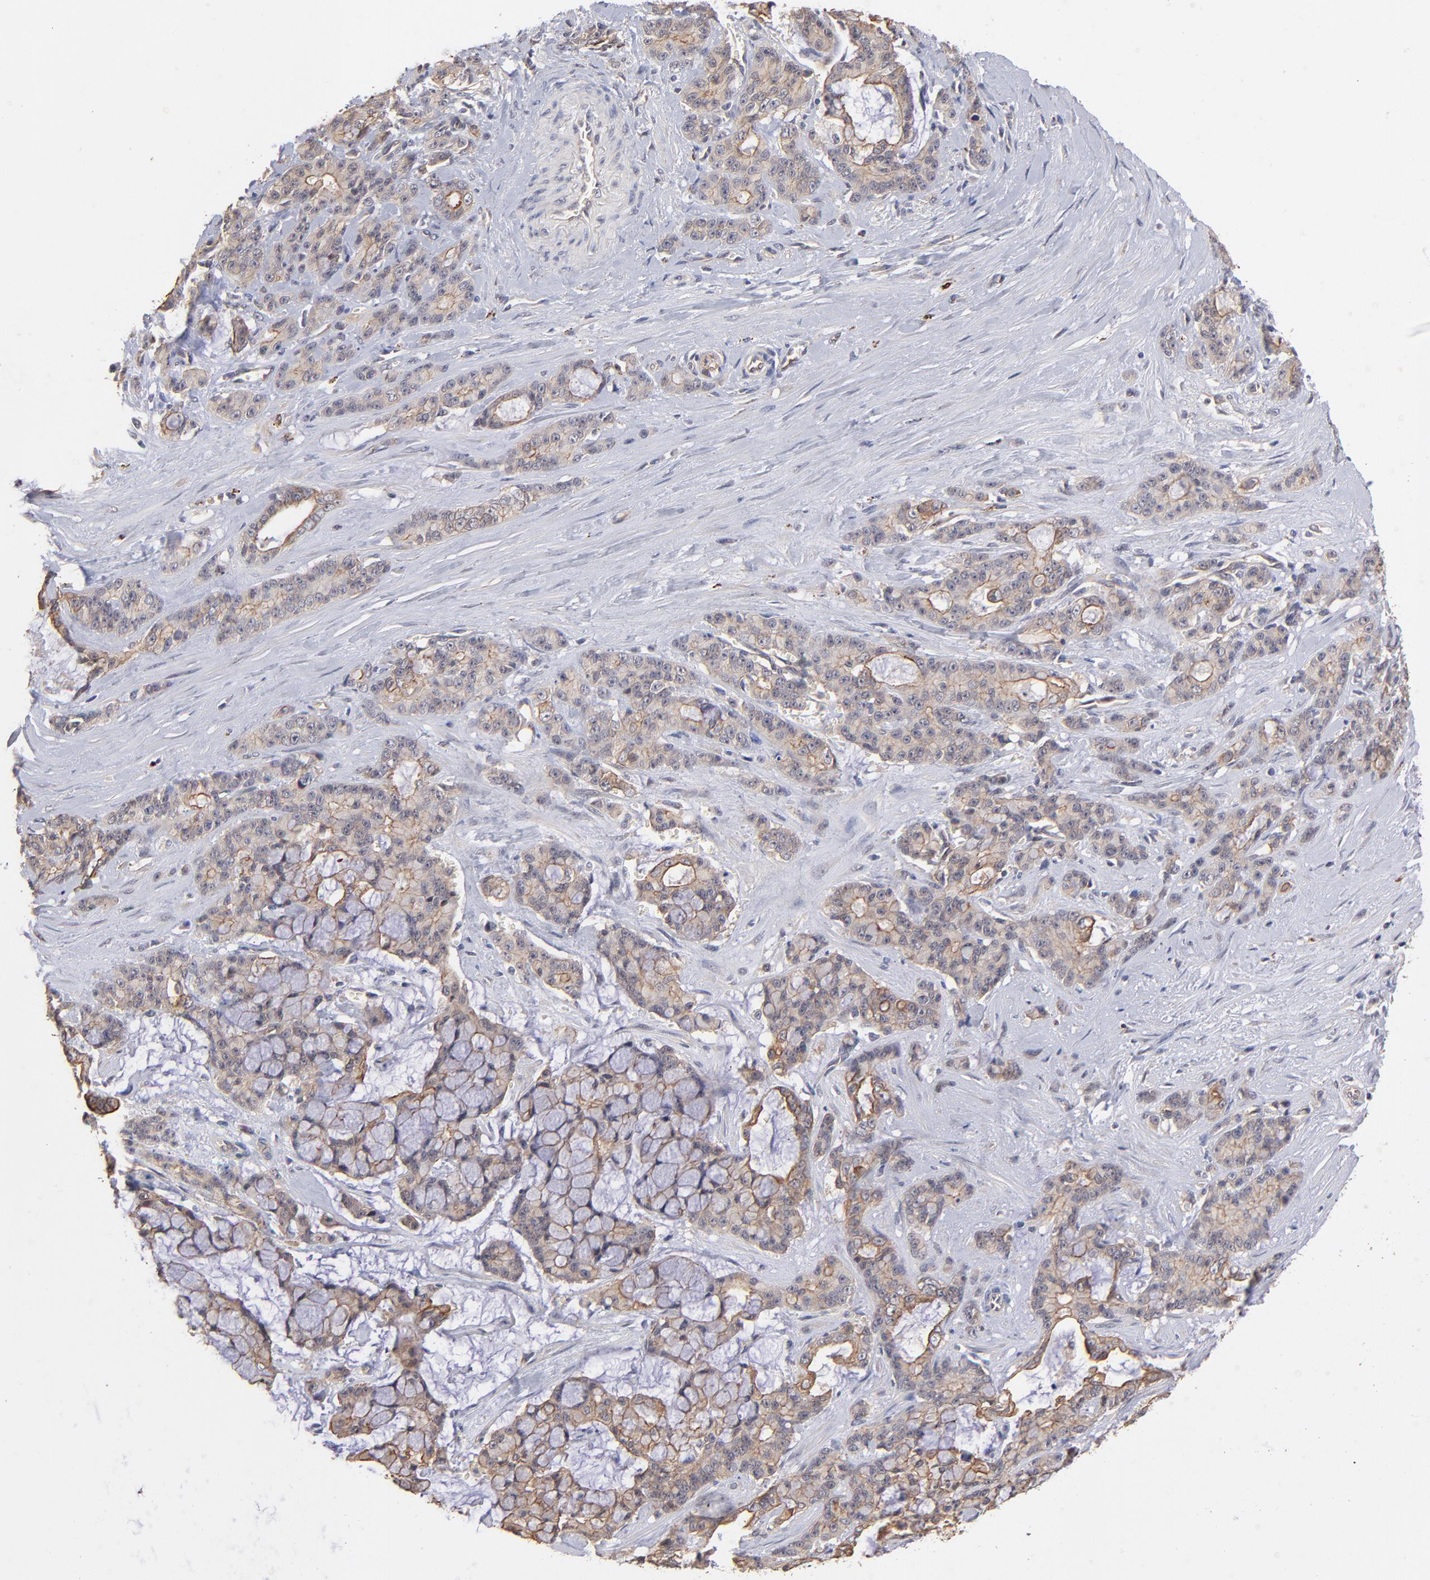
{"staining": {"intensity": "moderate", "quantity": ">75%", "location": "cytoplasmic/membranous"}, "tissue": "pancreatic cancer", "cell_type": "Tumor cells", "image_type": "cancer", "snomed": [{"axis": "morphology", "description": "Adenocarcinoma, NOS"}, {"axis": "topography", "description": "Pancreas"}], "caption": "A brown stain highlights moderate cytoplasmic/membranous expression of a protein in pancreatic cancer tumor cells. (DAB (3,3'-diaminobenzidine) IHC with brightfield microscopy, high magnification).", "gene": "STAP2", "patient": {"sex": "female", "age": 73}}